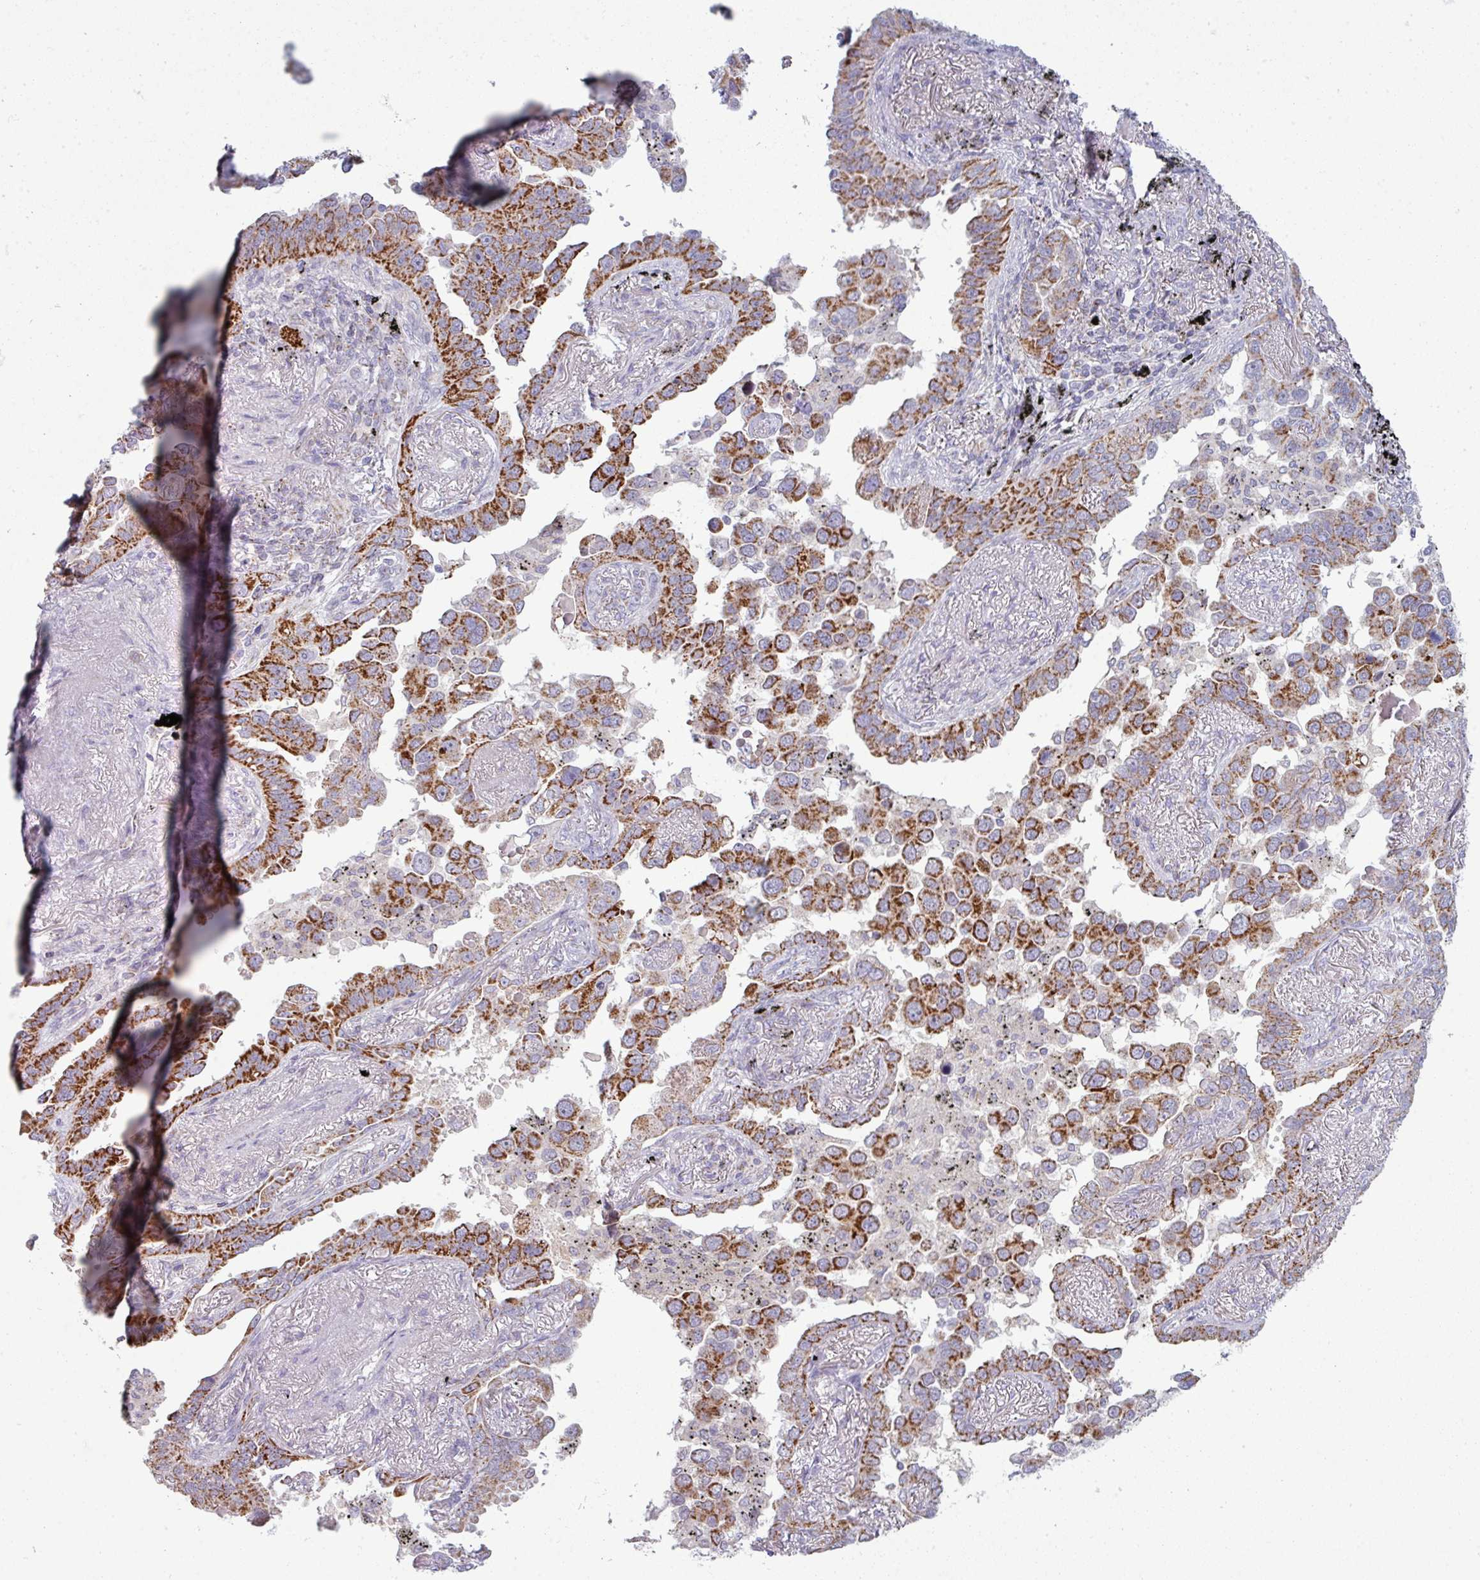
{"staining": {"intensity": "strong", "quantity": ">75%", "location": "cytoplasmic/membranous"}, "tissue": "lung cancer", "cell_type": "Tumor cells", "image_type": "cancer", "snomed": [{"axis": "morphology", "description": "Adenocarcinoma, NOS"}, {"axis": "topography", "description": "Lung"}], "caption": "Lung cancer was stained to show a protein in brown. There is high levels of strong cytoplasmic/membranous staining in about >75% of tumor cells.", "gene": "ZNF615", "patient": {"sex": "male", "age": 67}}